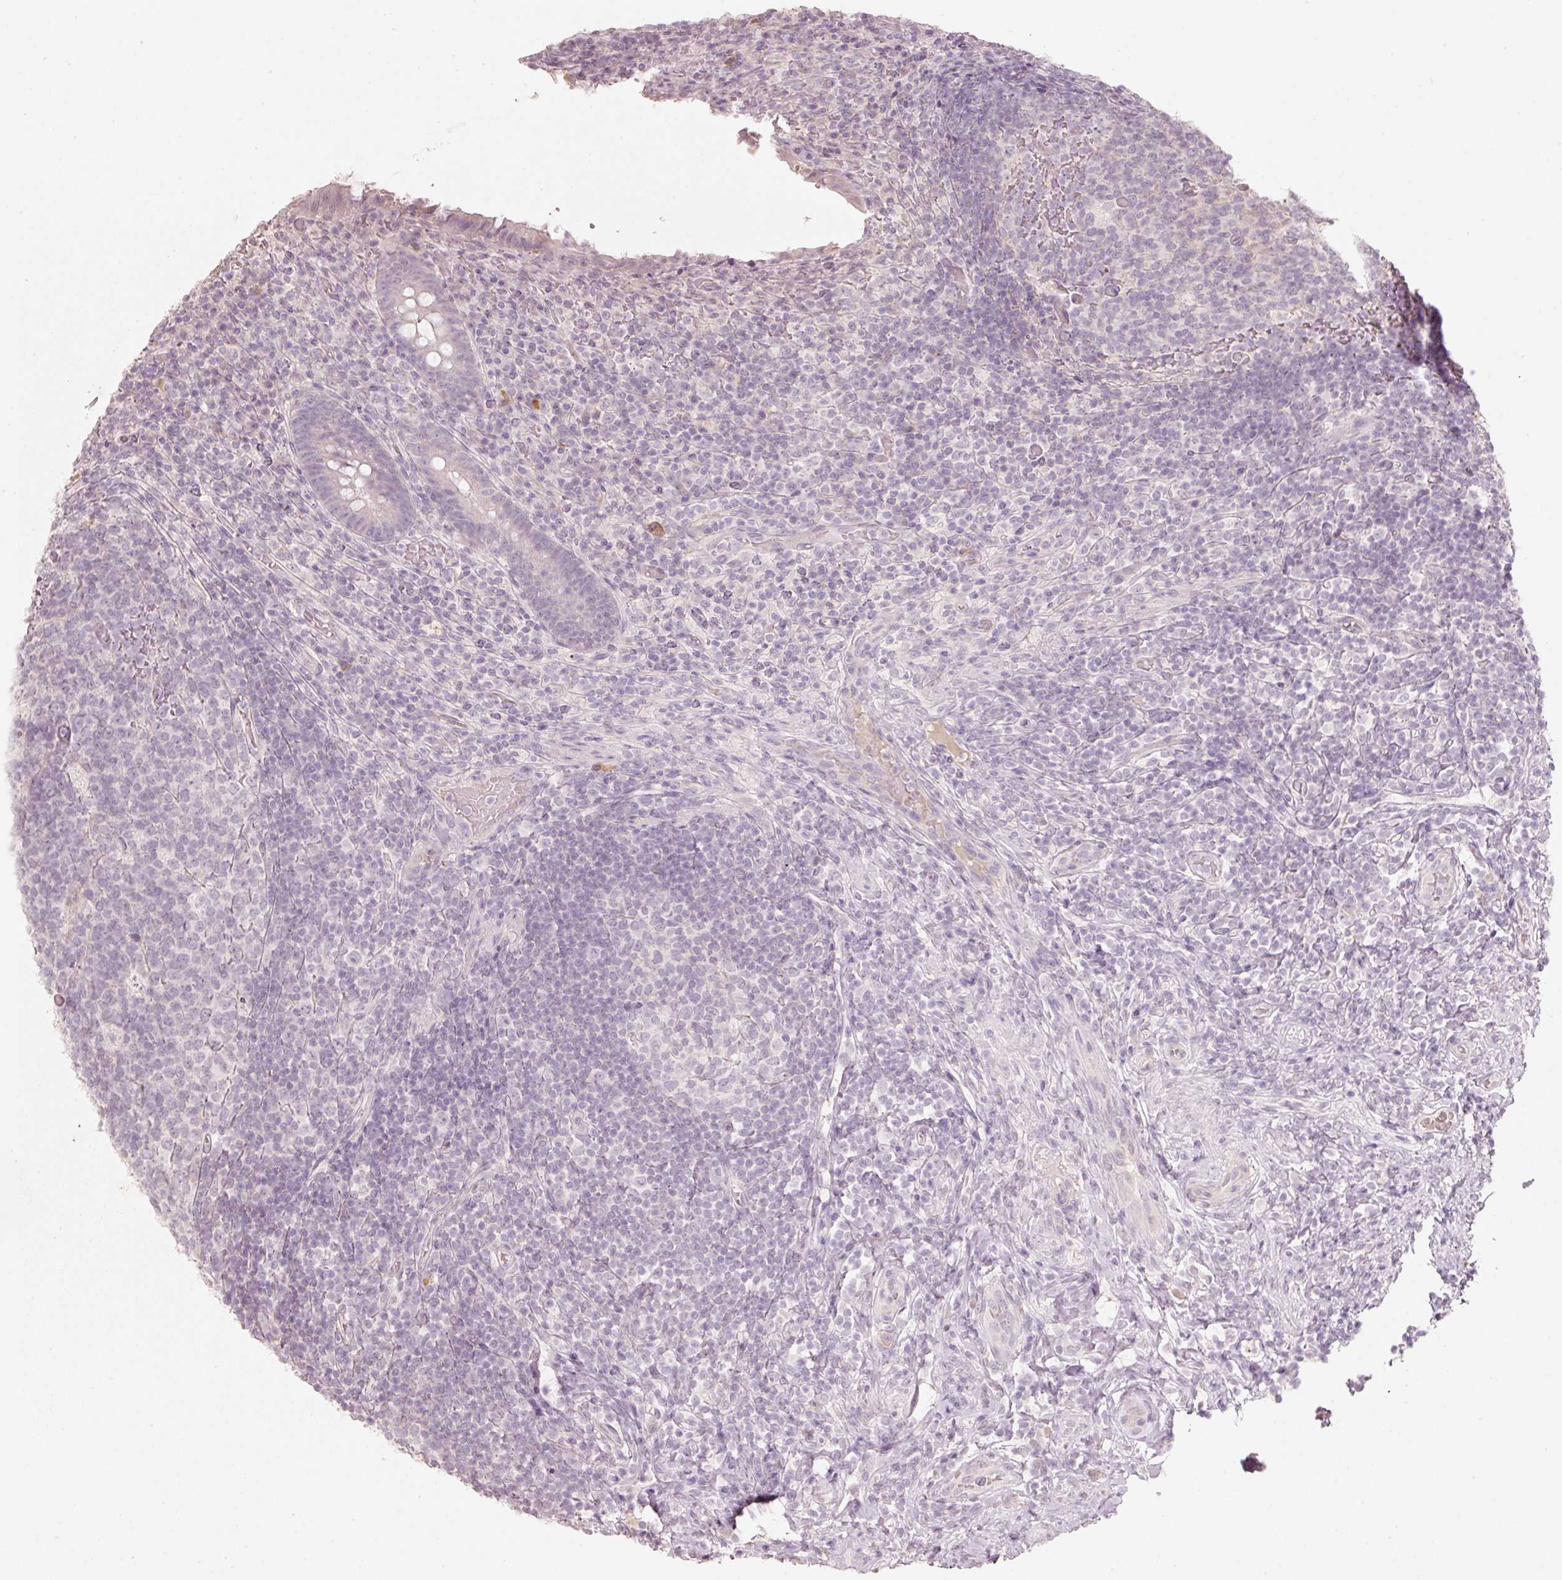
{"staining": {"intensity": "negative", "quantity": "none", "location": "none"}, "tissue": "appendix", "cell_type": "Glandular cells", "image_type": "normal", "snomed": [{"axis": "morphology", "description": "Normal tissue, NOS"}, {"axis": "topography", "description": "Appendix"}], "caption": "This is a photomicrograph of immunohistochemistry staining of benign appendix, which shows no staining in glandular cells.", "gene": "STEAP1", "patient": {"sex": "female", "age": 43}}